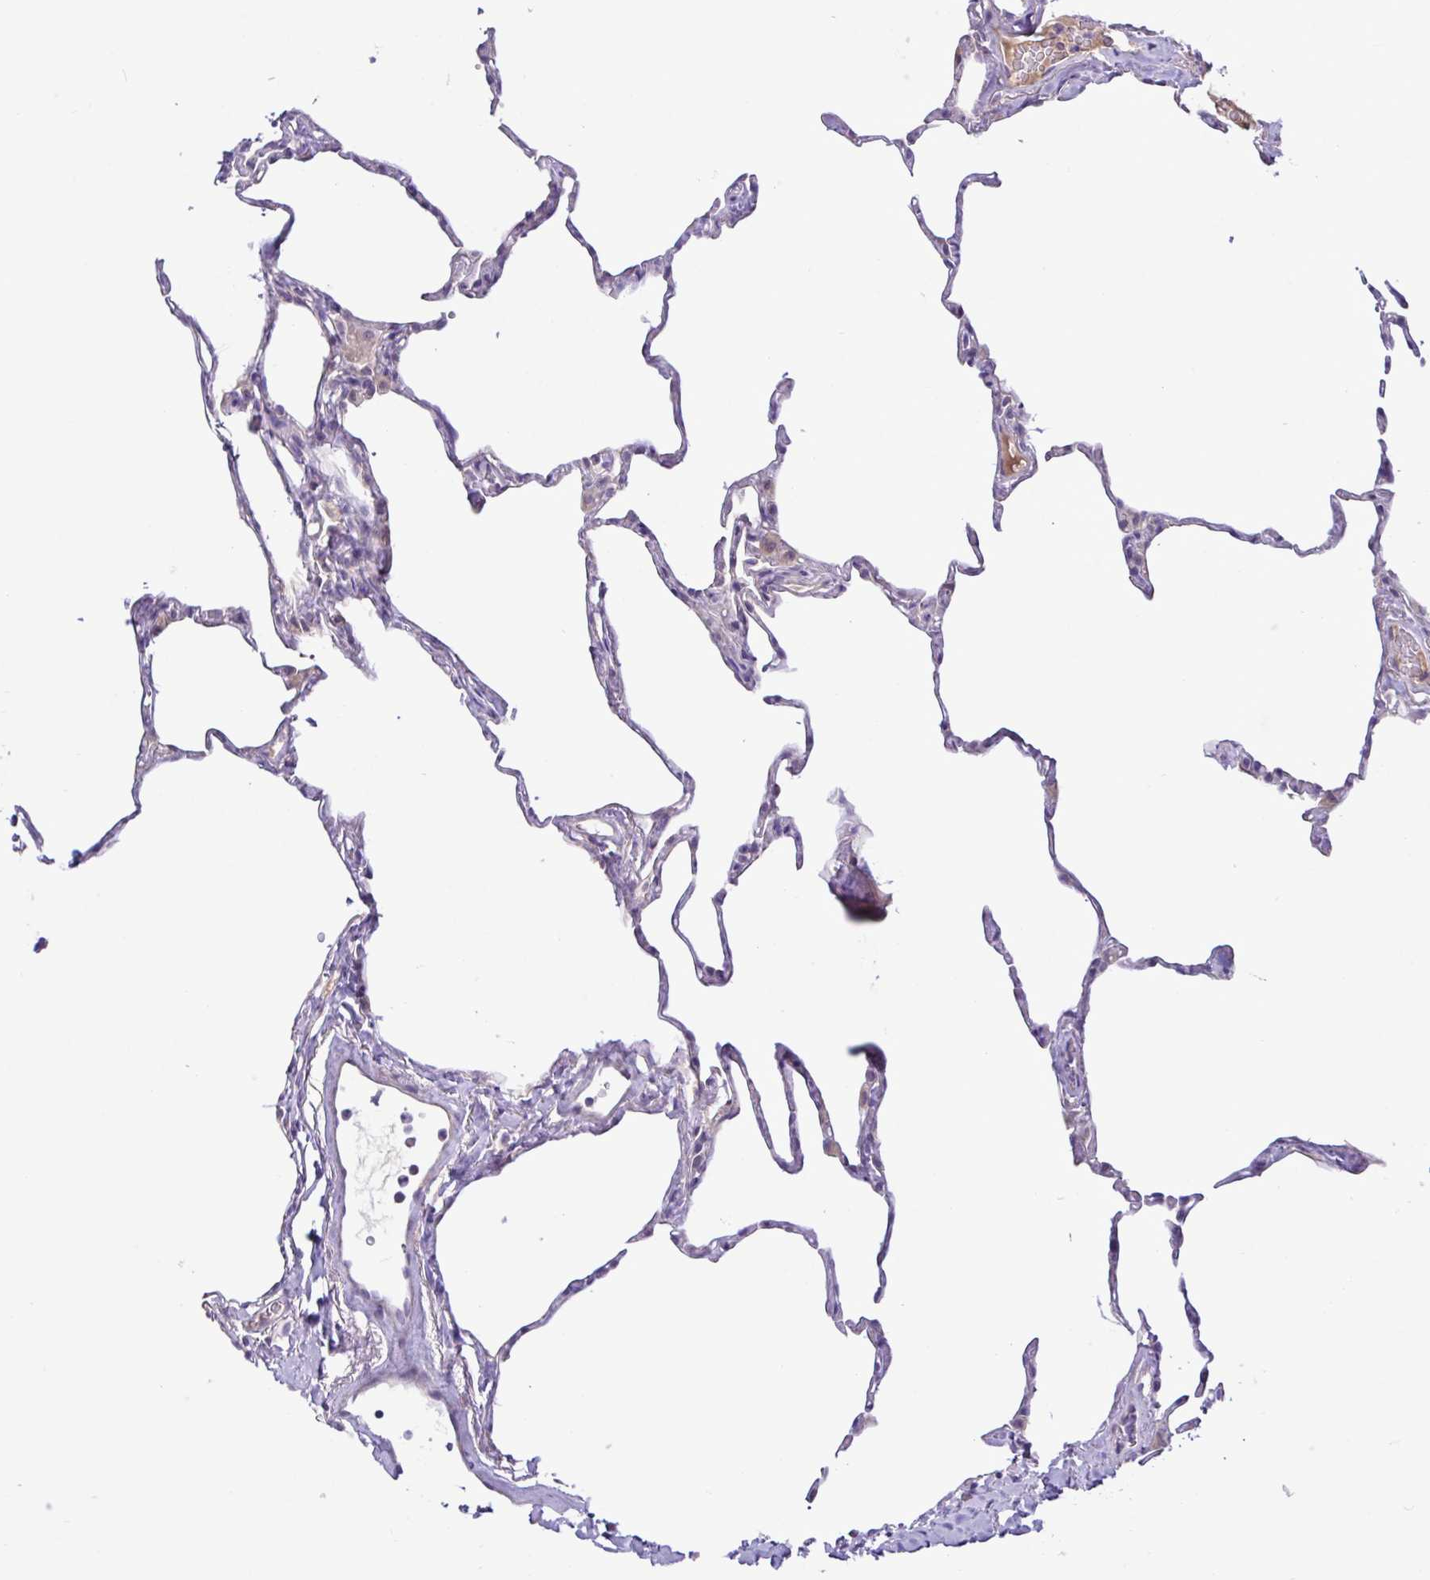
{"staining": {"intensity": "negative", "quantity": "none", "location": "none"}, "tissue": "lung", "cell_type": "Alveolar cells", "image_type": "normal", "snomed": [{"axis": "morphology", "description": "Normal tissue, NOS"}, {"axis": "topography", "description": "Lung"}], "caption": "There is no significant staining in alveolar cells of lung. (Brightfield microscopy of DAB immunohistochemistry (IHC) at high magnification).", "gene": "SYNPO2L", "patient": {"sex": "male", "age": 65}}